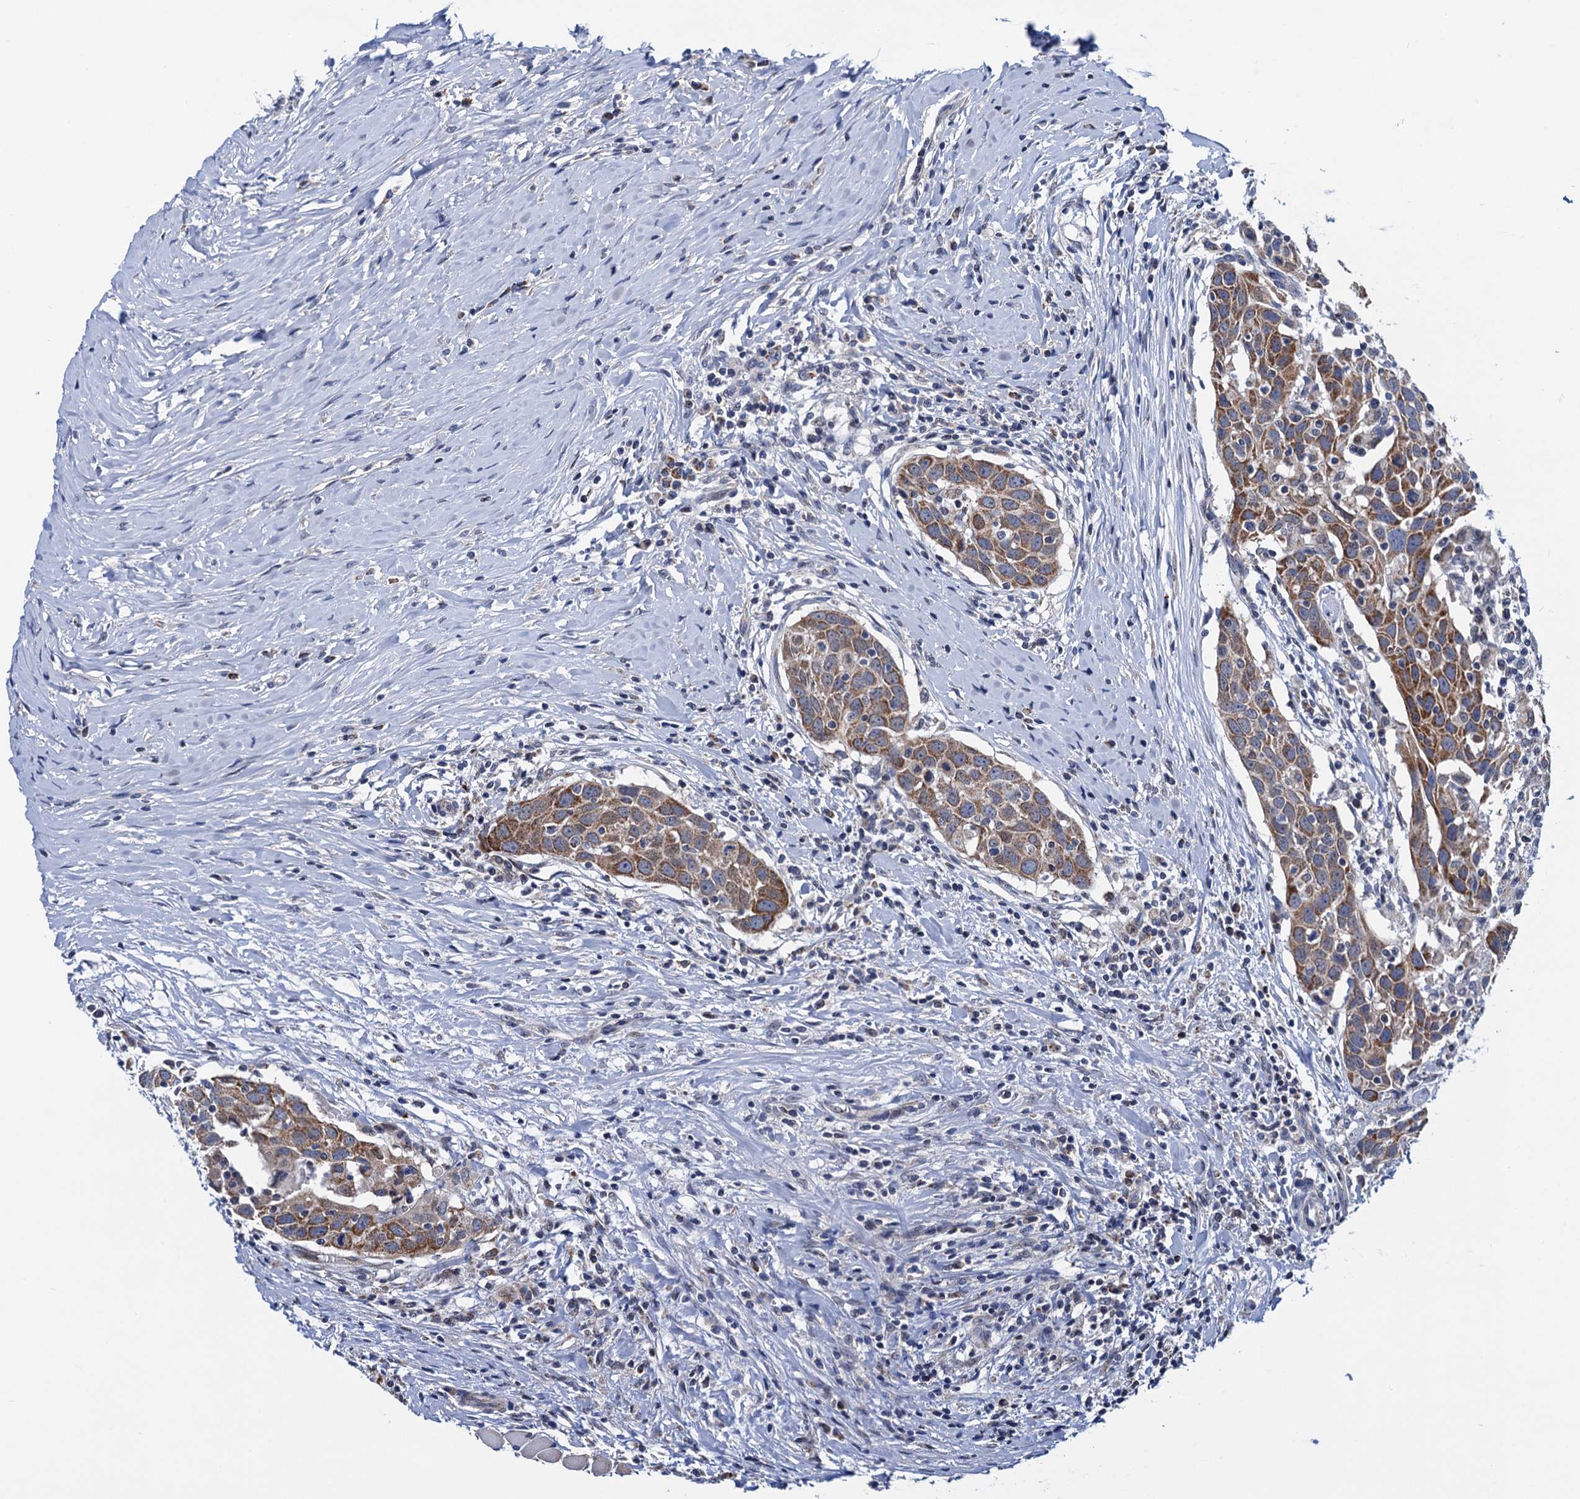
{"staining": {"intensity": "moderate", "quantity": "25%-75%", "location": "cytoplasmic/membranous"}, "tissue": "head and neck cancer", "cell_type": "Tumor cells", "image_type": "cancer", "snomed": [{"axis": "morphology", "description": "Squamous cell carcinoma, NOS"}, {"axis": "topography", "description": "Oral tissue"}, {"axis": "topography", "description": "Head-Neck"}], "caption": "Human head and neck cancer (squamous cell carcinoma) stained with a brown dye displays moderate cytoplasmic/membranous positive expression in about 25%-75% of tumor cells.", "gene": "PTCD3", "patient": {"sex": "female", "age": 50}}